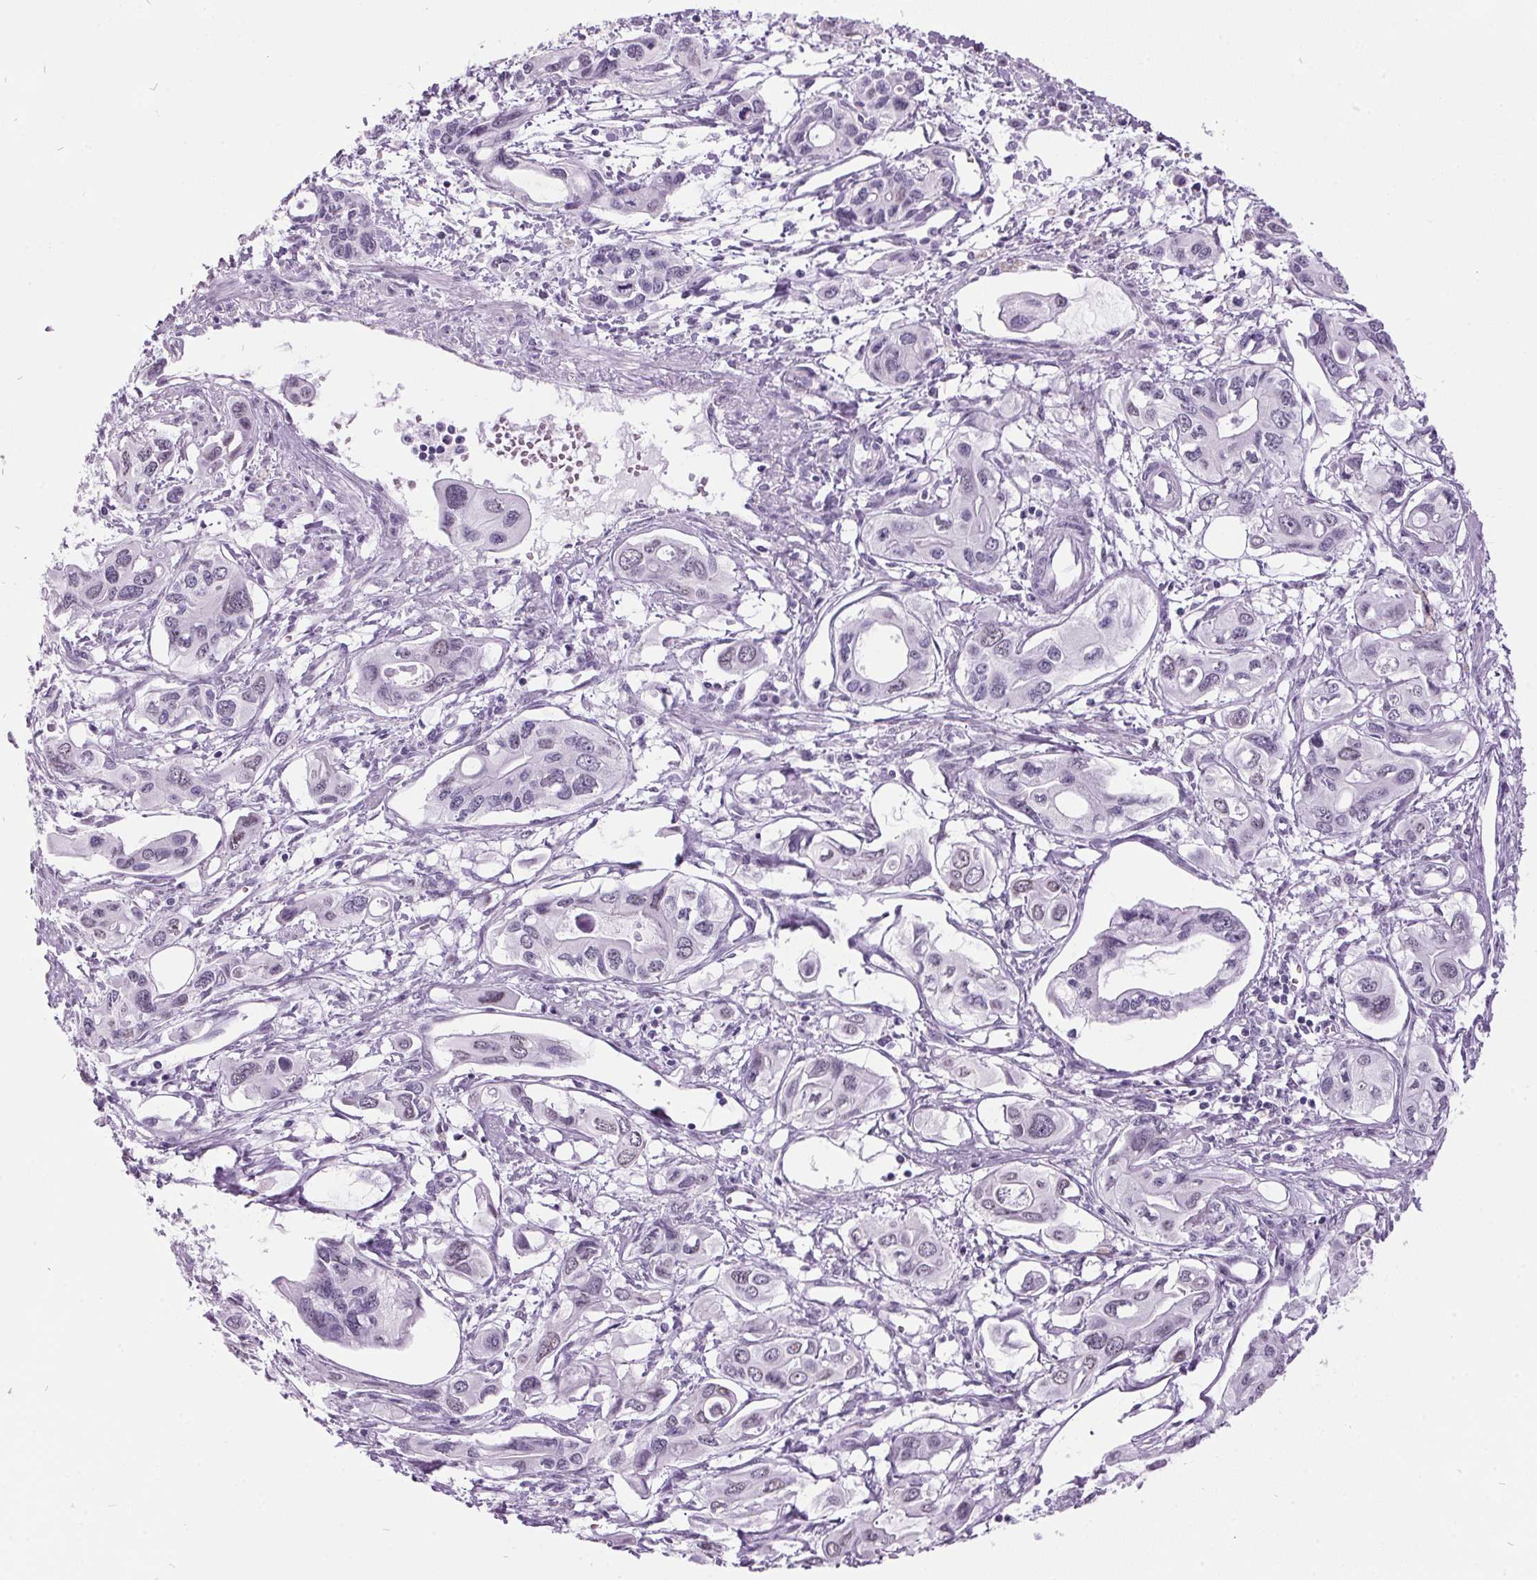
{"staining": {"intensity": "negative", "quantity": "none", "location": "none"}, "tissue": "pancreatic cancer", "cell_type": "Tumor cells", "image_type": "cancer", "snomed": [{"axis": "morphology", "description": "Adenocarcinoma, NOS"}, {"axis": "topography", "description": "Pancreas"}], "caption": "A high-resolution histopathology image shows IHC staining of pancreatic adenocarcinoma, which reveals no significant positivity in tumor cells.", "gene": "ODAD2", "patient": {"sex": "male", "age": 60}}